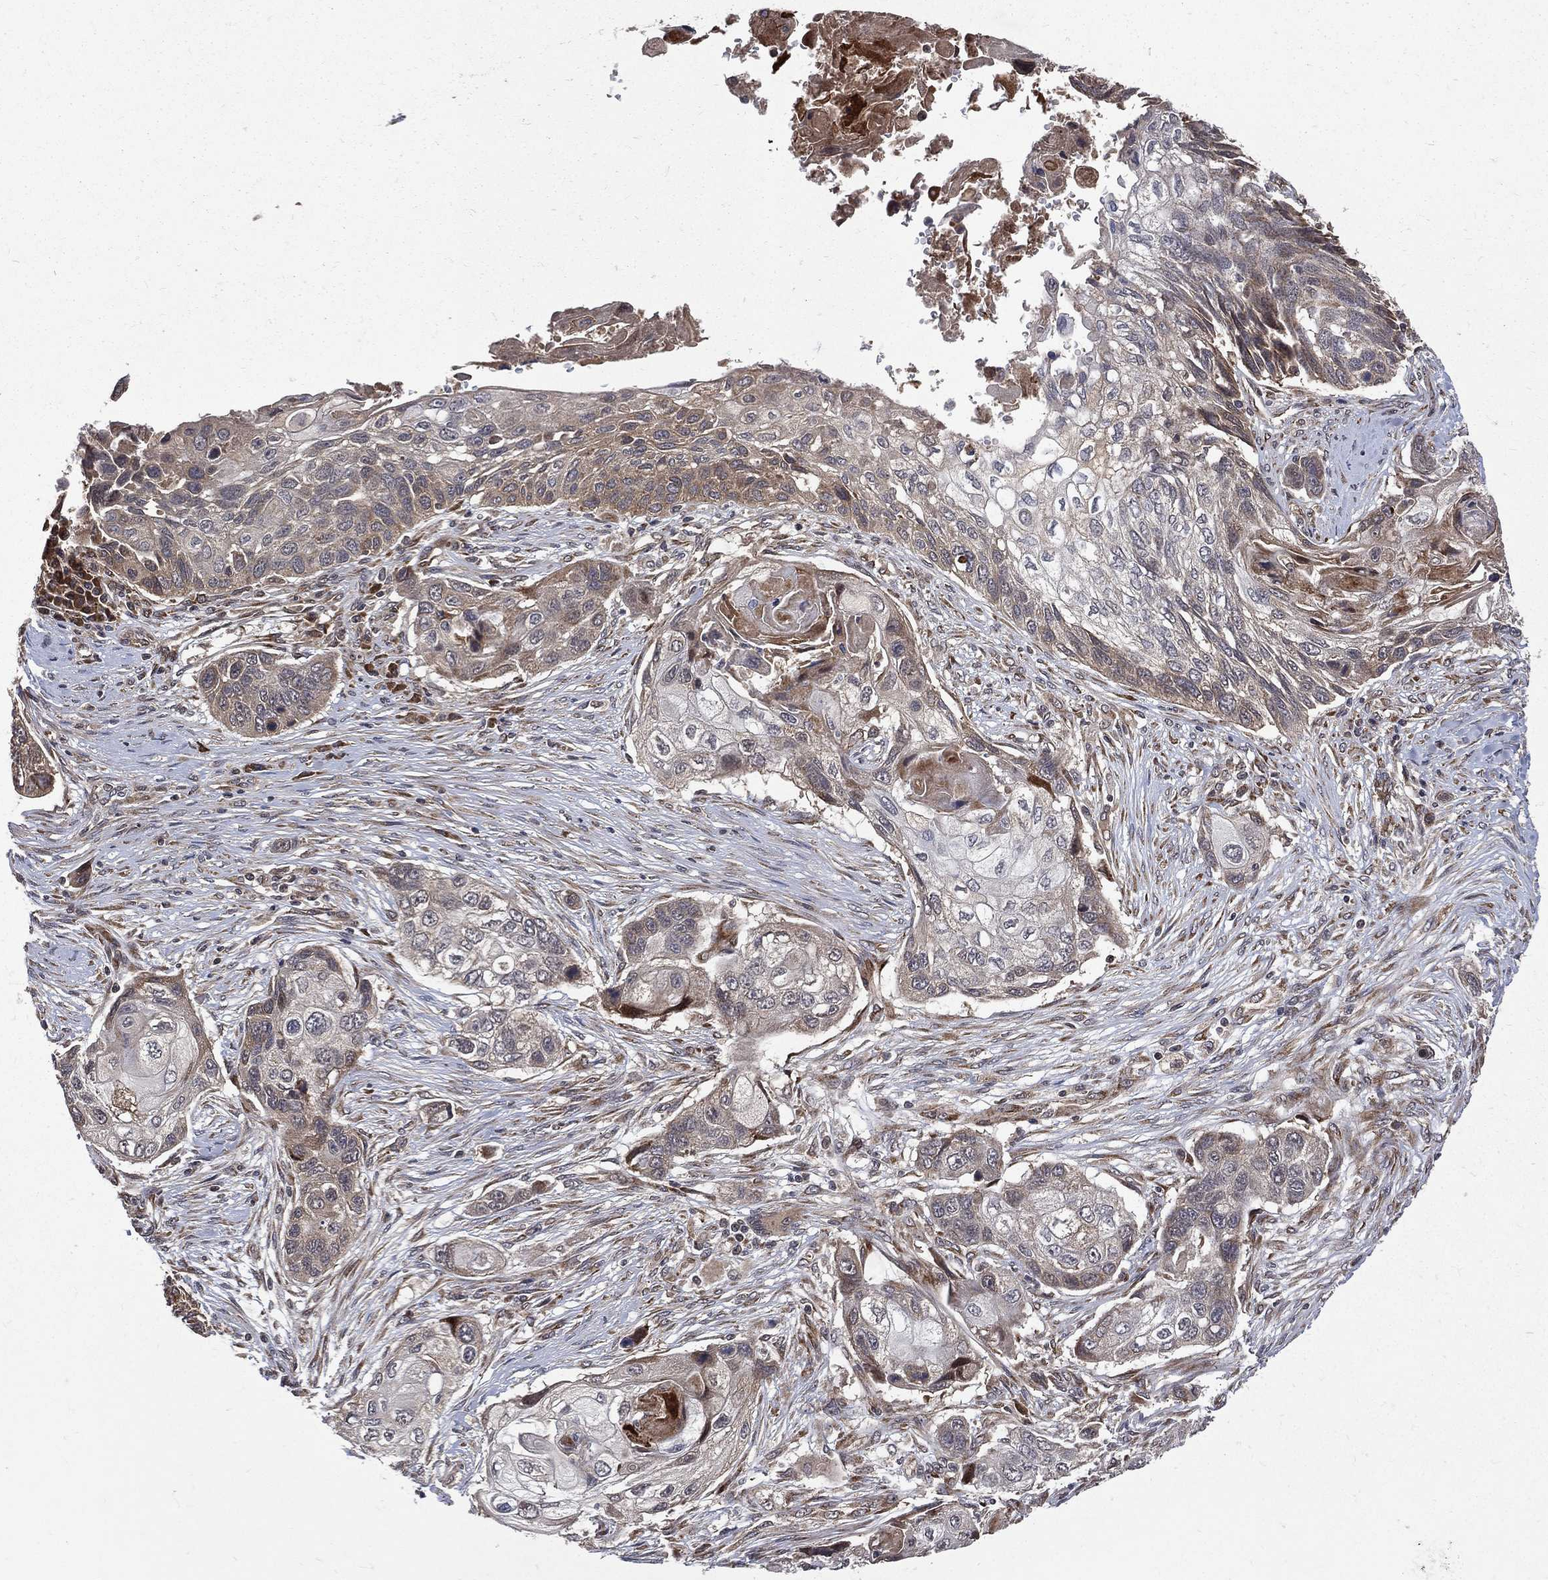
{"staining": {"intensity": "moderate", "quantity": "25%-75%", "location": "cytoplasmic/membranous,nuclear"}, "tissue": "lung cancer", "cell_type": "Tumor cells", "image_type": "cancer", "snomed": [{"axis": "morphology", "description": "Normal tissue, NOS"}, {"axis": "morphology", "description": "Squamous cell carcinoma, NOS"}, {"axis": "topography", "description": "Bronchus"}, {"axis": "topography", "description": "Lung"}], "caption": "This is a micrograph of immunohistochemistry staining of lung squamous cell carcinoma, which shows moderate expression in the cytoplasmic/membranous and nuclear of tumor cells.", "gene": "RAB11FIP4", "patient": {"sex": "male", "age": 69}}